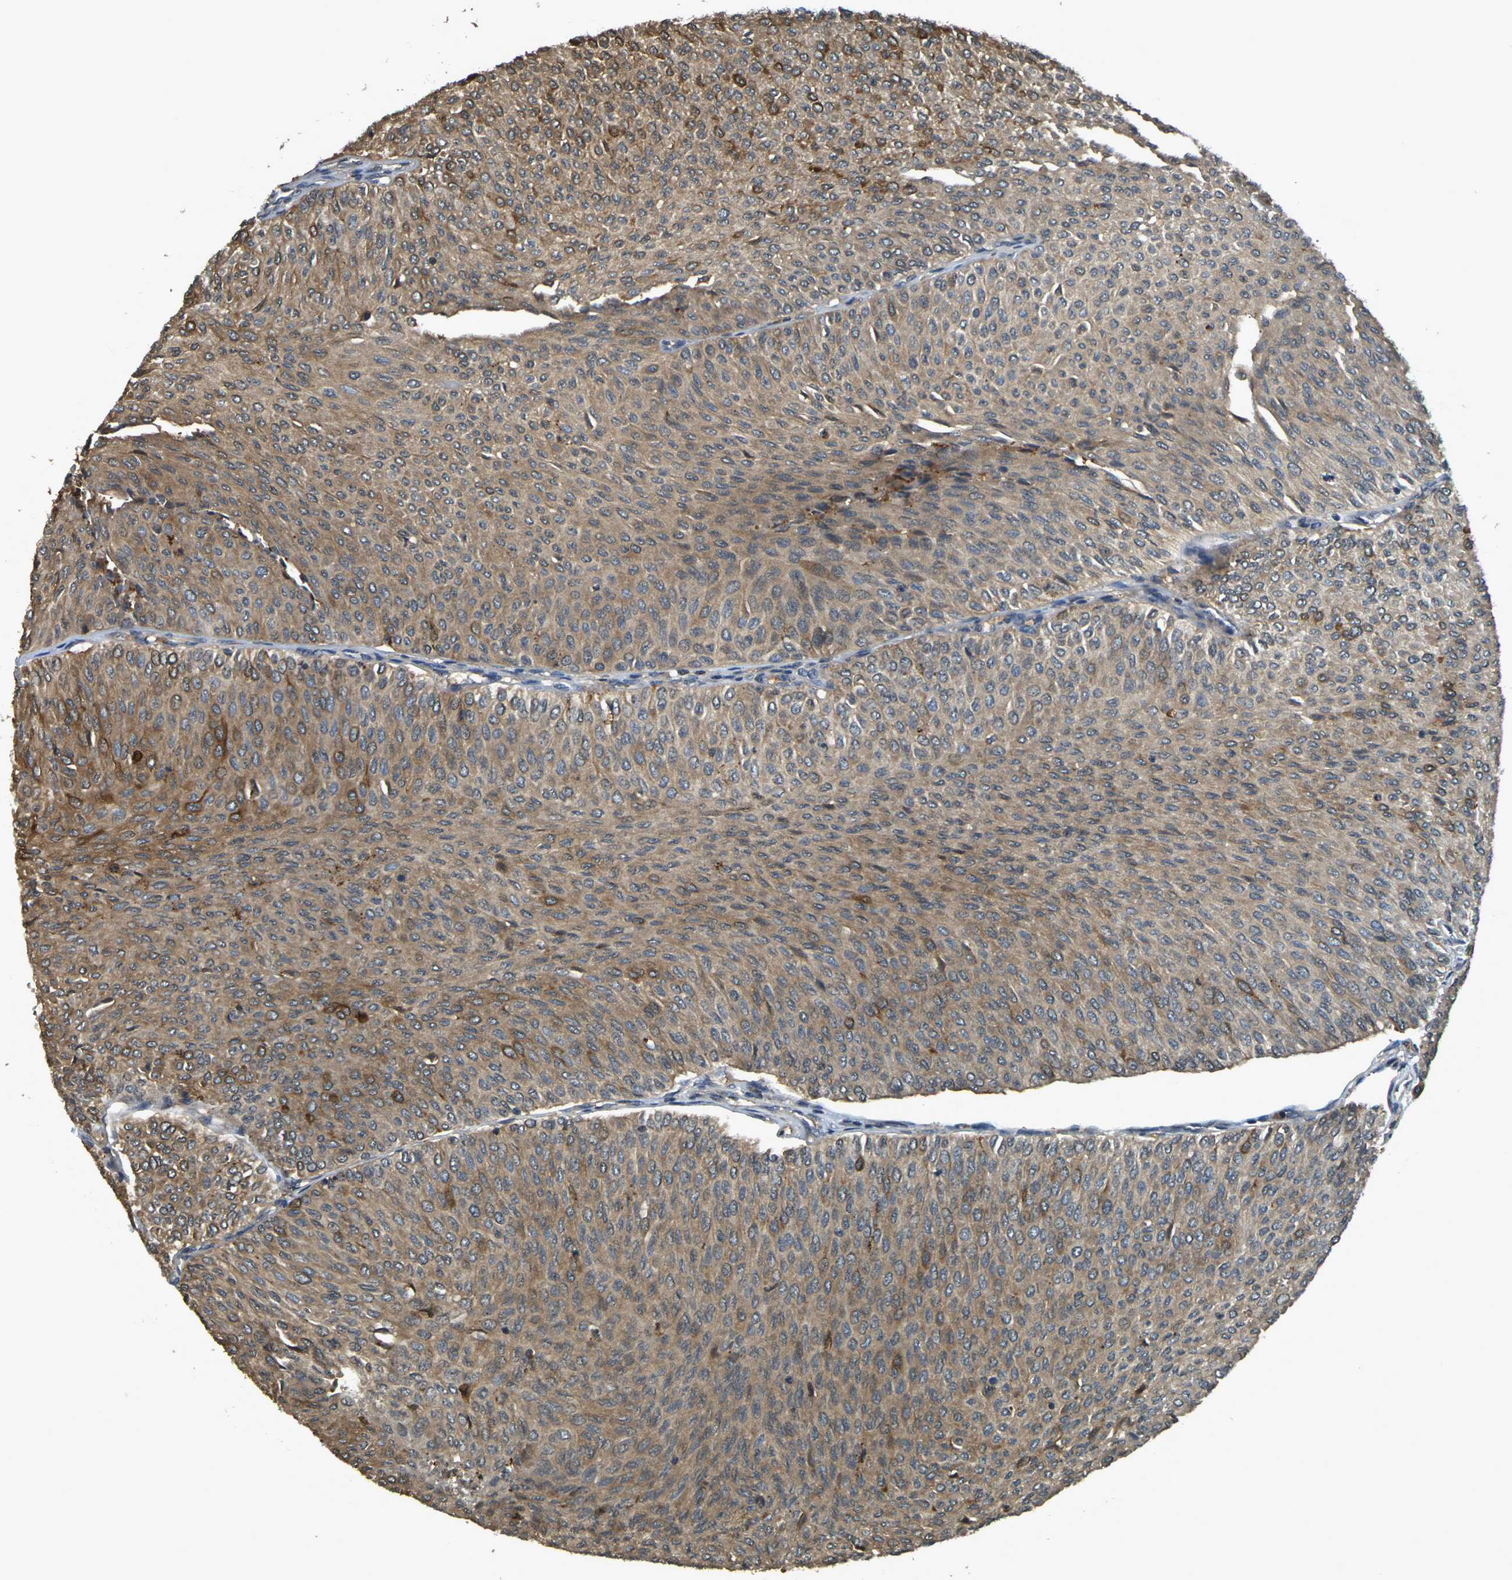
{"staining": {"intensity": "moderate", "quantity": ">75%", "location": "cytoplasmic/membranous"}, "tissue": "urothelial cancer", "cell_type": "Tumor cells", "image_type": "cancer", "snomed": [{"axis": "morphology", "description": "Urothelial carcinoma, Low grade"}, {"axis": "topography", "description": "Urinary bladder"}], "caption": "Immunohistochemical staining of urothelial carcinoma (low-grade) shows moderate cytoplasmic/membranous protein positivity in approximately >75% of tumor cells.", "gene": "CAST", "patient": {"sex": "male", "age": 78}}